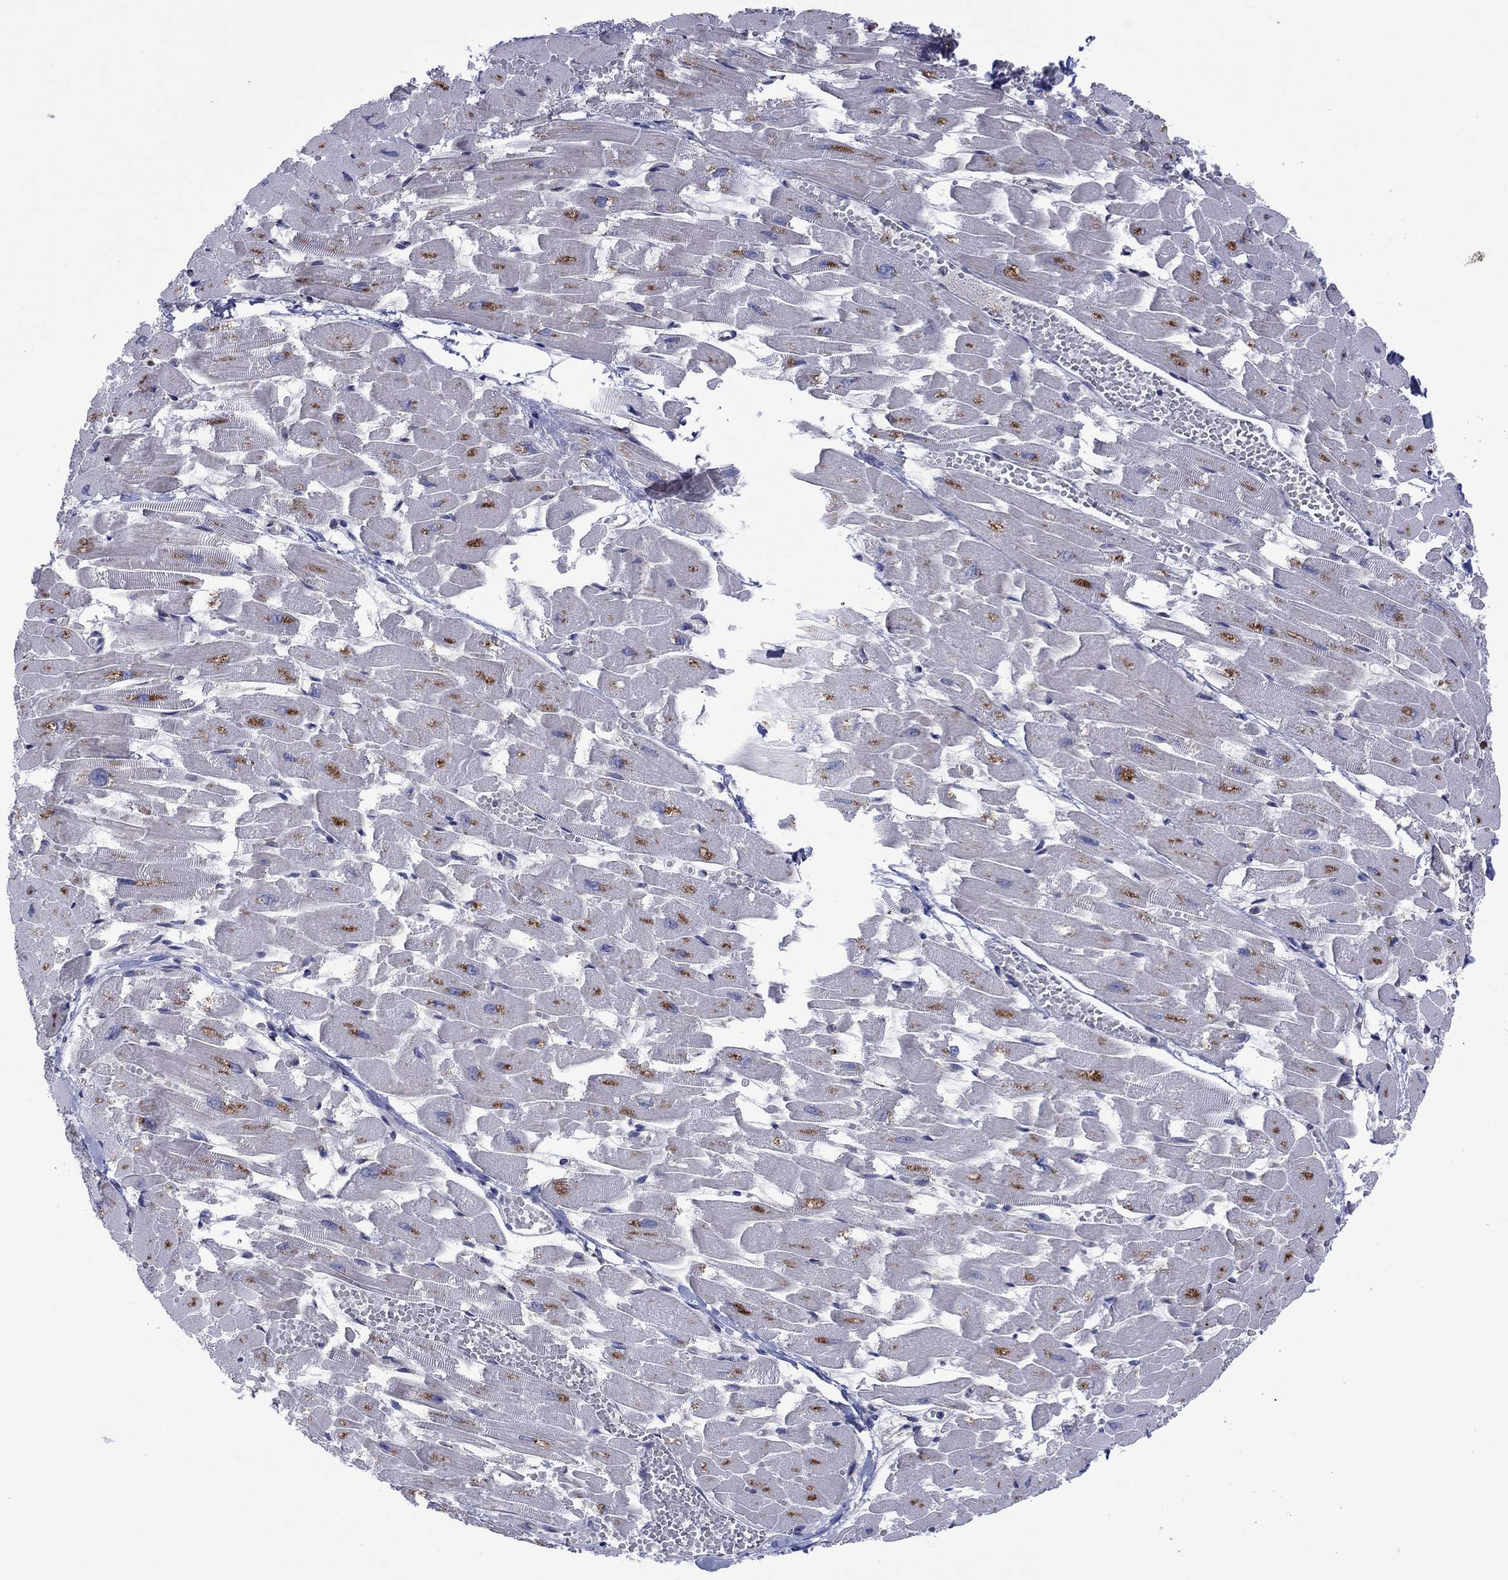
{"staining": {"intensity": "negative", "quantity": "none", "location": "none"}, "tissue": "heart muscle", "cell_type": "Cardiomyocytes", "image_type": "normal", "snomed": [{"axis": "morphology", "description": "Normal tissue, NOS"}, {"axis": "topography", "description": "Heart"}], "caption": "The image displays no staining of cardiomyocytes in unremarkable heart muscle. Brightfield microscopy of immunohistochemistry (IHC) stained with DAB (3,3'-diaminobenzidine) (brown) and hematoxylin (blue), captured at high magnification.", "gene": "GPR155", "patient": {"sex": "female", "age": 52}}